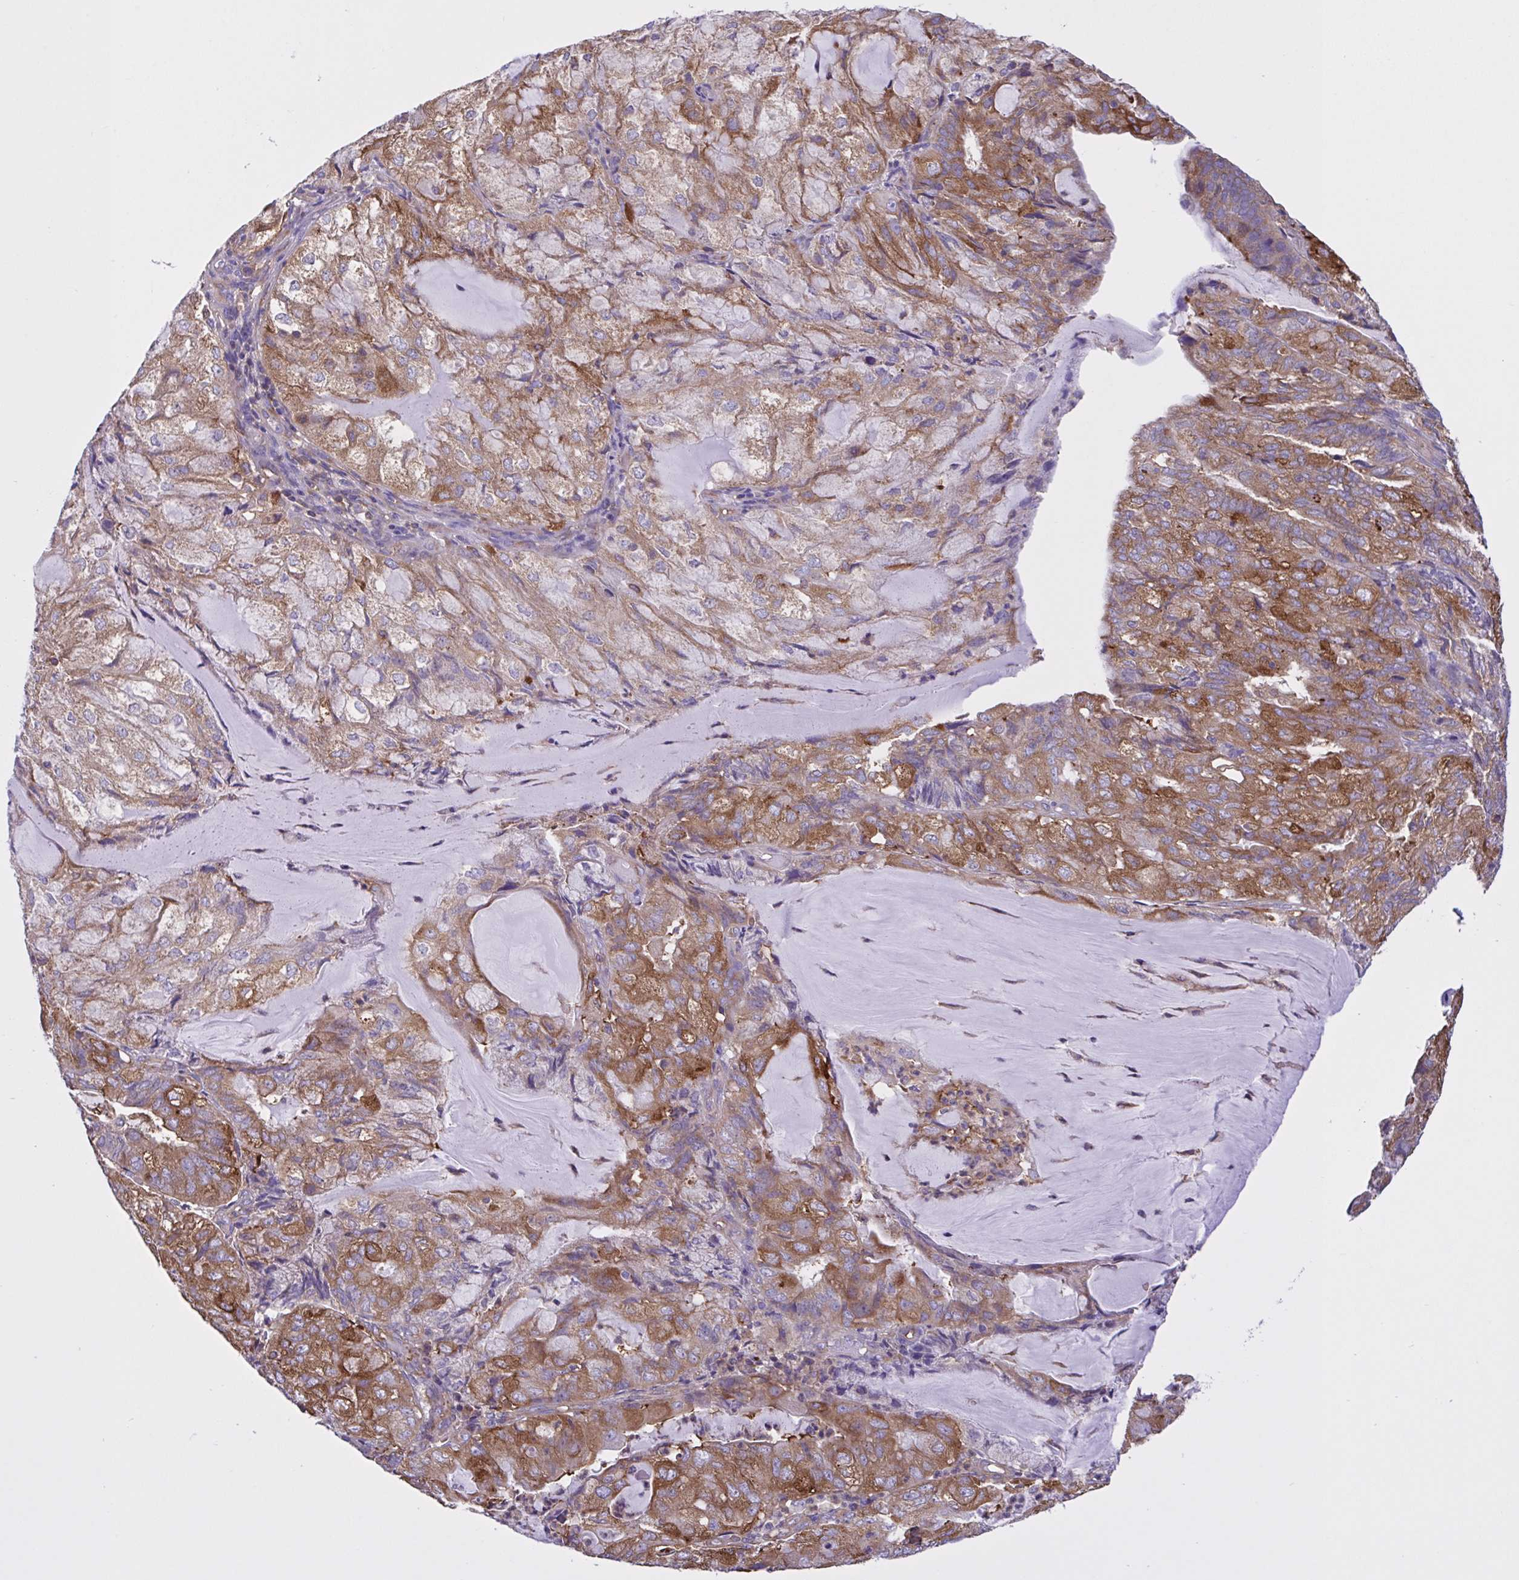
{"staining": {"intensity": "moderate", "quantity": ">75%", "location": "cytoplasmic/membranous"}, "tissue": "endometrial cancer", "cell_type": "Tumor cells", "image_type": "cancer", "snomed": [{"axis": "morphology", "description": "Adenocarcinoma, NOS"}, {"axis": "topography", "description": "Endometrium"}], "caption": "About >75% of tumor cells in endometrial adenocarcinoma show moderate cytoplasmic/membranous protein staining as visualized by brown immunohistochemical staining.", "gene": "OR51M1", "patient": {"sex": "female", "age": 81}}